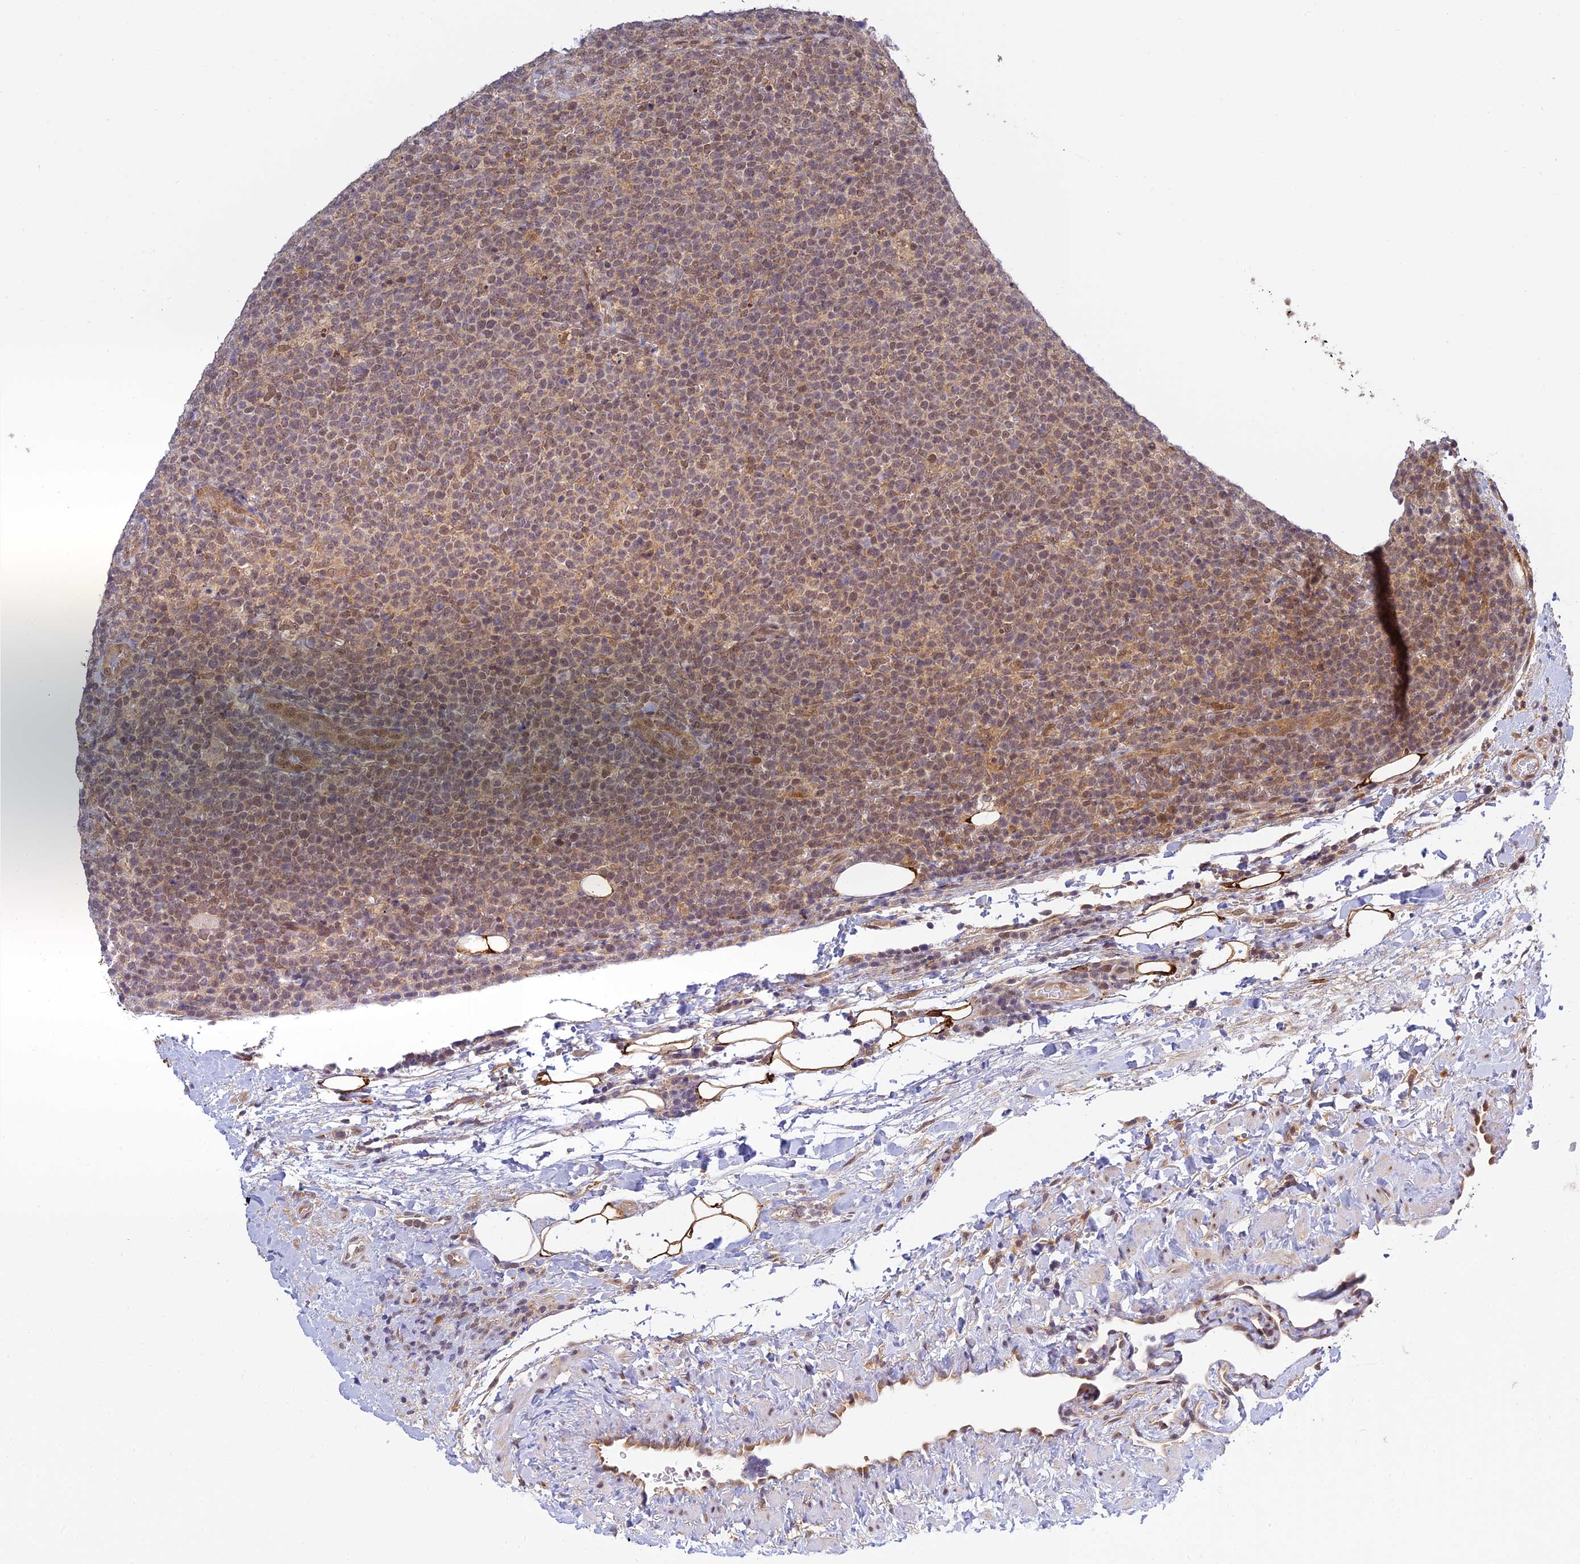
{"staining": {"intensity": "weak", "quantity": "25%-75%", "location": "cytoplasmic/membranous,nuclear"}, "tissue": "lymphoma", "cell_type": "Tumor cells", "image_type": "cancer", "snomed": [{"axis": "morphology", "description": "Malignant lymphoma, non-Hodgkin's type, High grade"}, {"axis": "topography", "description": "Lymph node"}], "caption": "A photomicrograph of human malignant lymphoma, non-Hodgkin's type (high-grade) stained for a protein shows weak cytoplasmic/membranous and nuclear brown staining in tumor cells.", "gene": "SKIC8", "patient": {"sex": "male", "age": 61}}